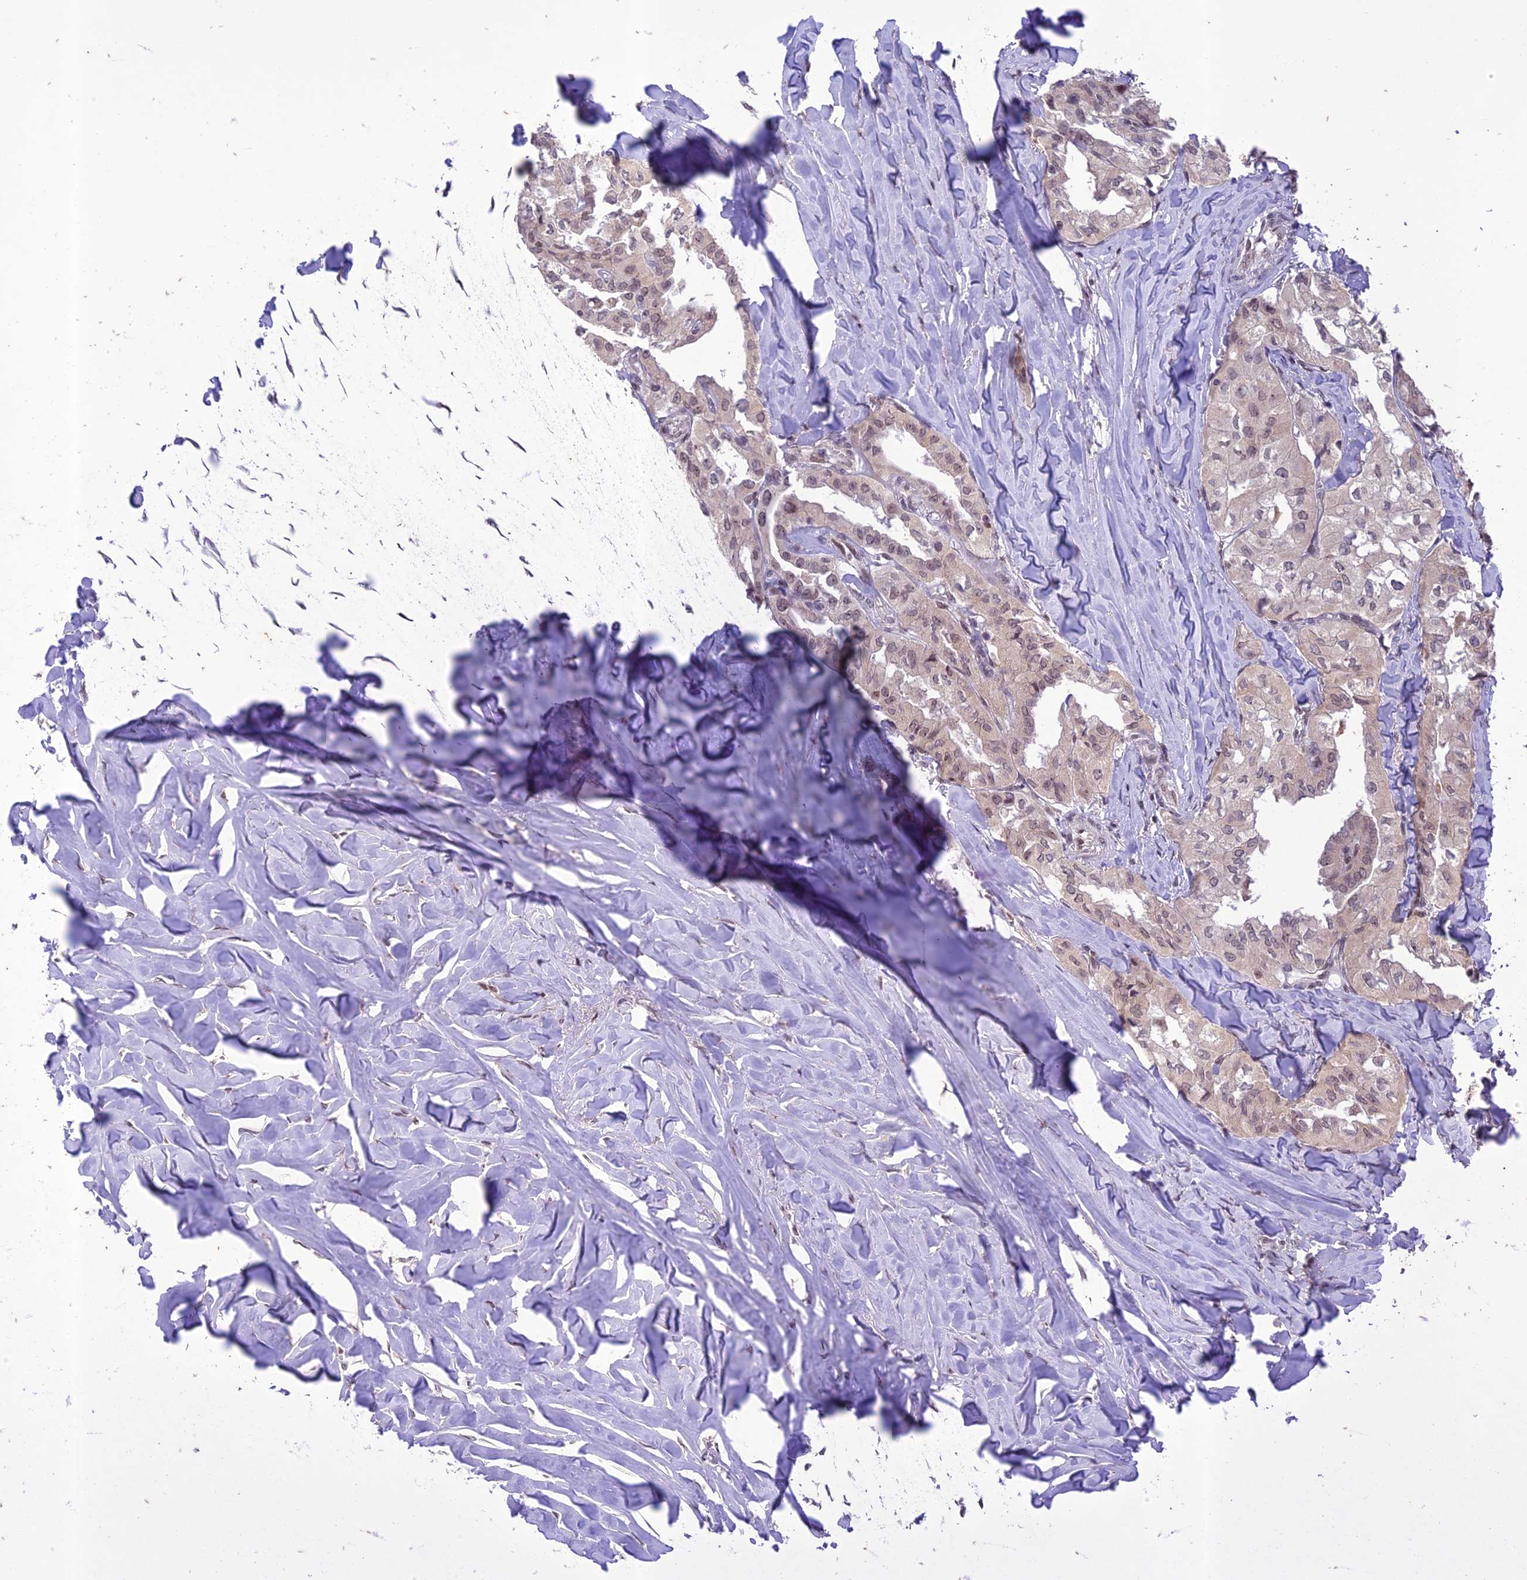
{"staining": {"intensity": "weak", "quantity": ">75%", "location": "nuclear"}, "tissue": "thyroid cancer", "cell_type": "Tumor cells", "image_type": "cancer", "snomed": [{"axis": "morphology", "description": "Papillary adenocarcinoma, NOS"}, {"axis": "topography", "description": "Thyroid gland"}], "caption": "Immunohistochemical staining of human thyroid cancer shows weak nuclear protein staining in approximately >75% of tumor cells.", "gene": "POP4", "patient": {"sex": "female", "age": 59}}